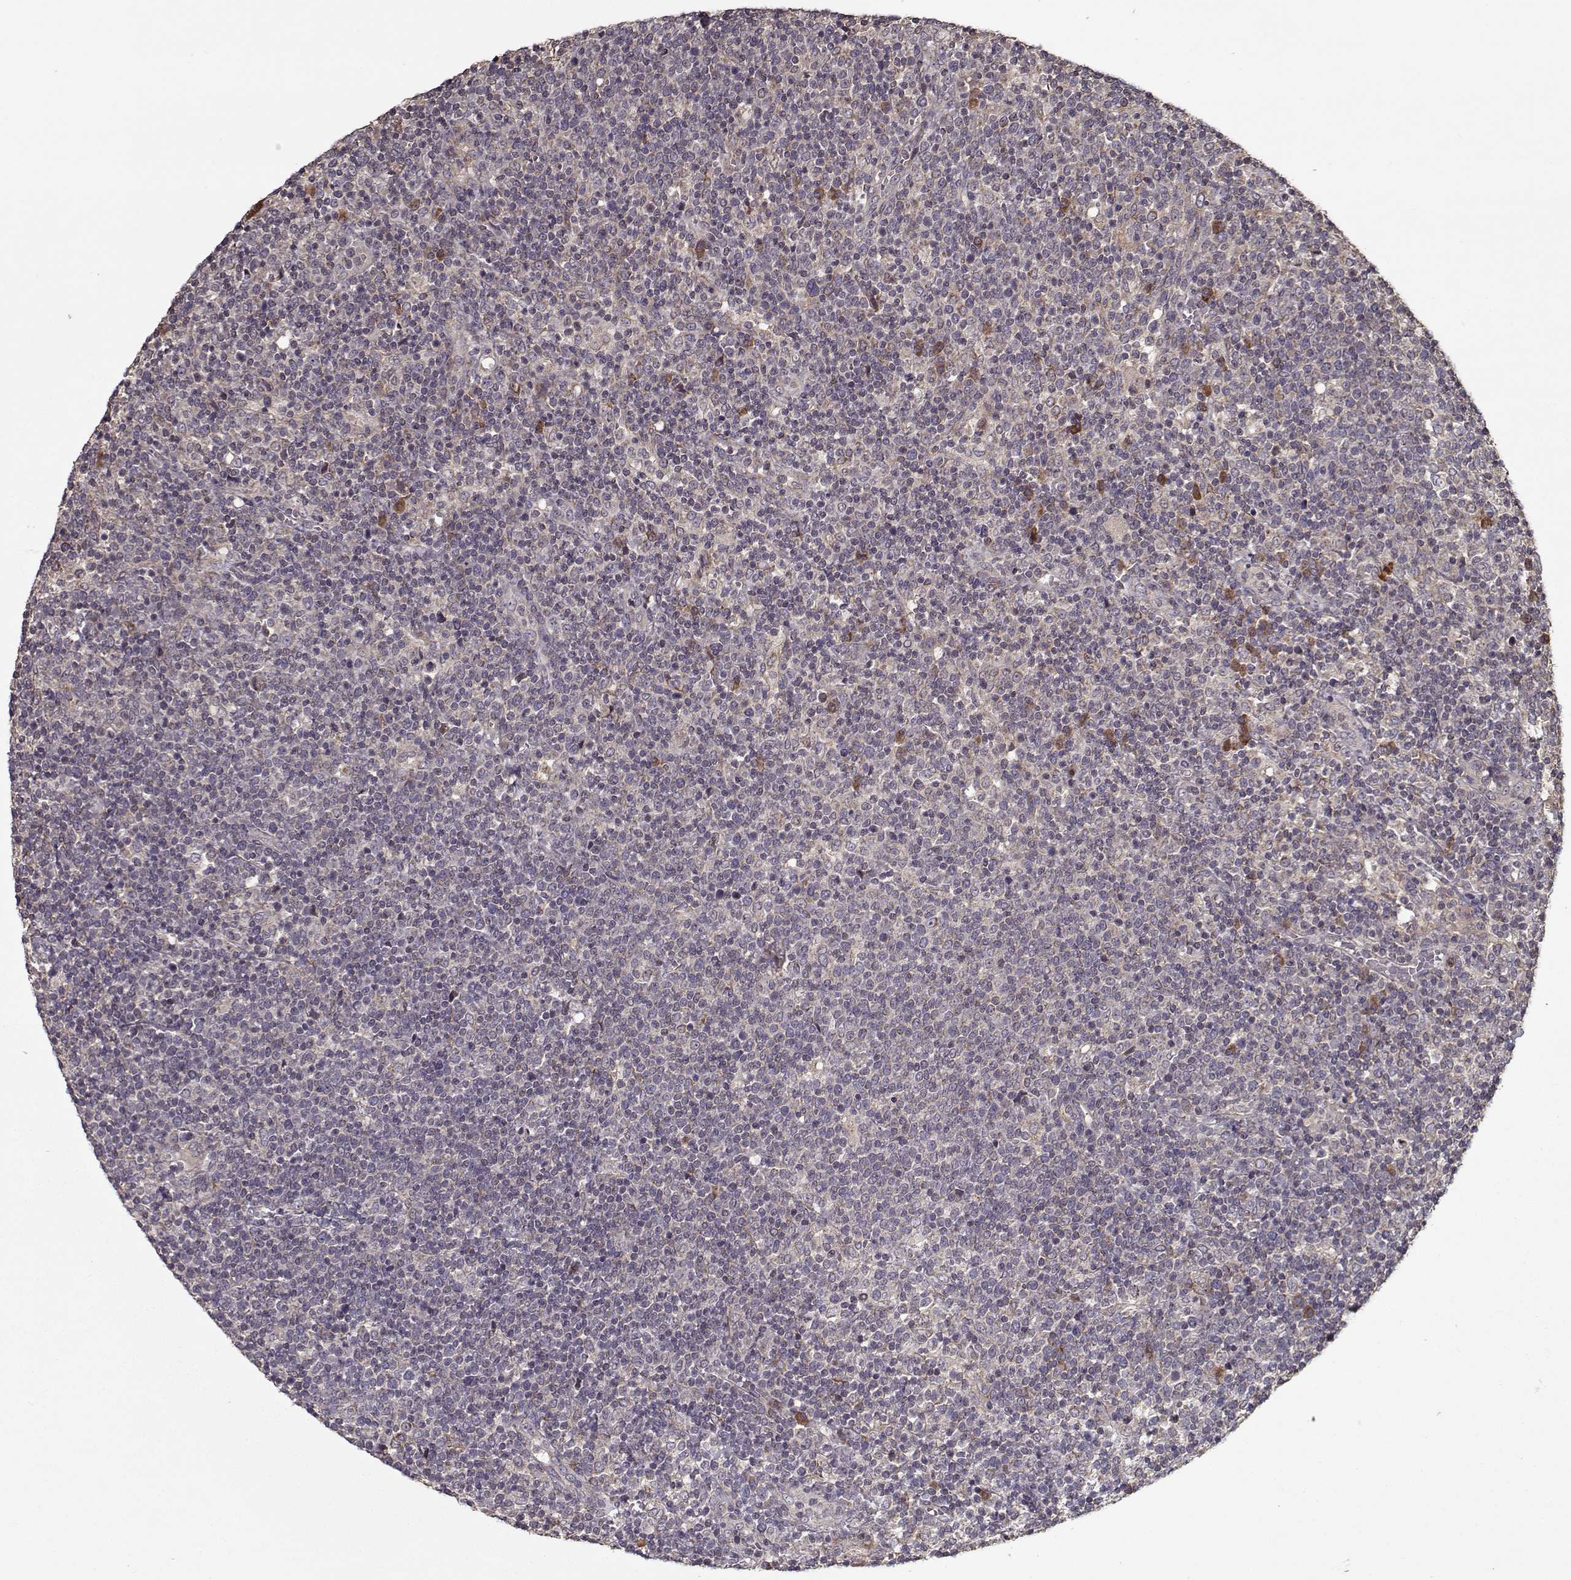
{"staining": {"intensity": "negative", "quantity": "none", "location": "none"}, "tissue": "lymphoma", "cell_type": "Tumor cells", "image_type": "cancer", "snomed": [{"axis": "morphology", "description": "Malignant lymphoma, non-Hodgkin's type, High grade"}, {"axis": "topography", "description": "Lymph node"}], "caption": "This histopathology image is of lymphoma stained with immunohistochemistry (IHC) to label a protein in brown with the nuclei are counter-stained blue. There is no positivity in tumor cells. The staining was performed using DAB (3,3'-diaminobenzidine) to visualize the protein expression in brown, while the nuclei were stained in blue with hematoxylin (Magnification: 20x).", "gene": "IMMP1L", "patient": {"sex": "male", "age": 61}}